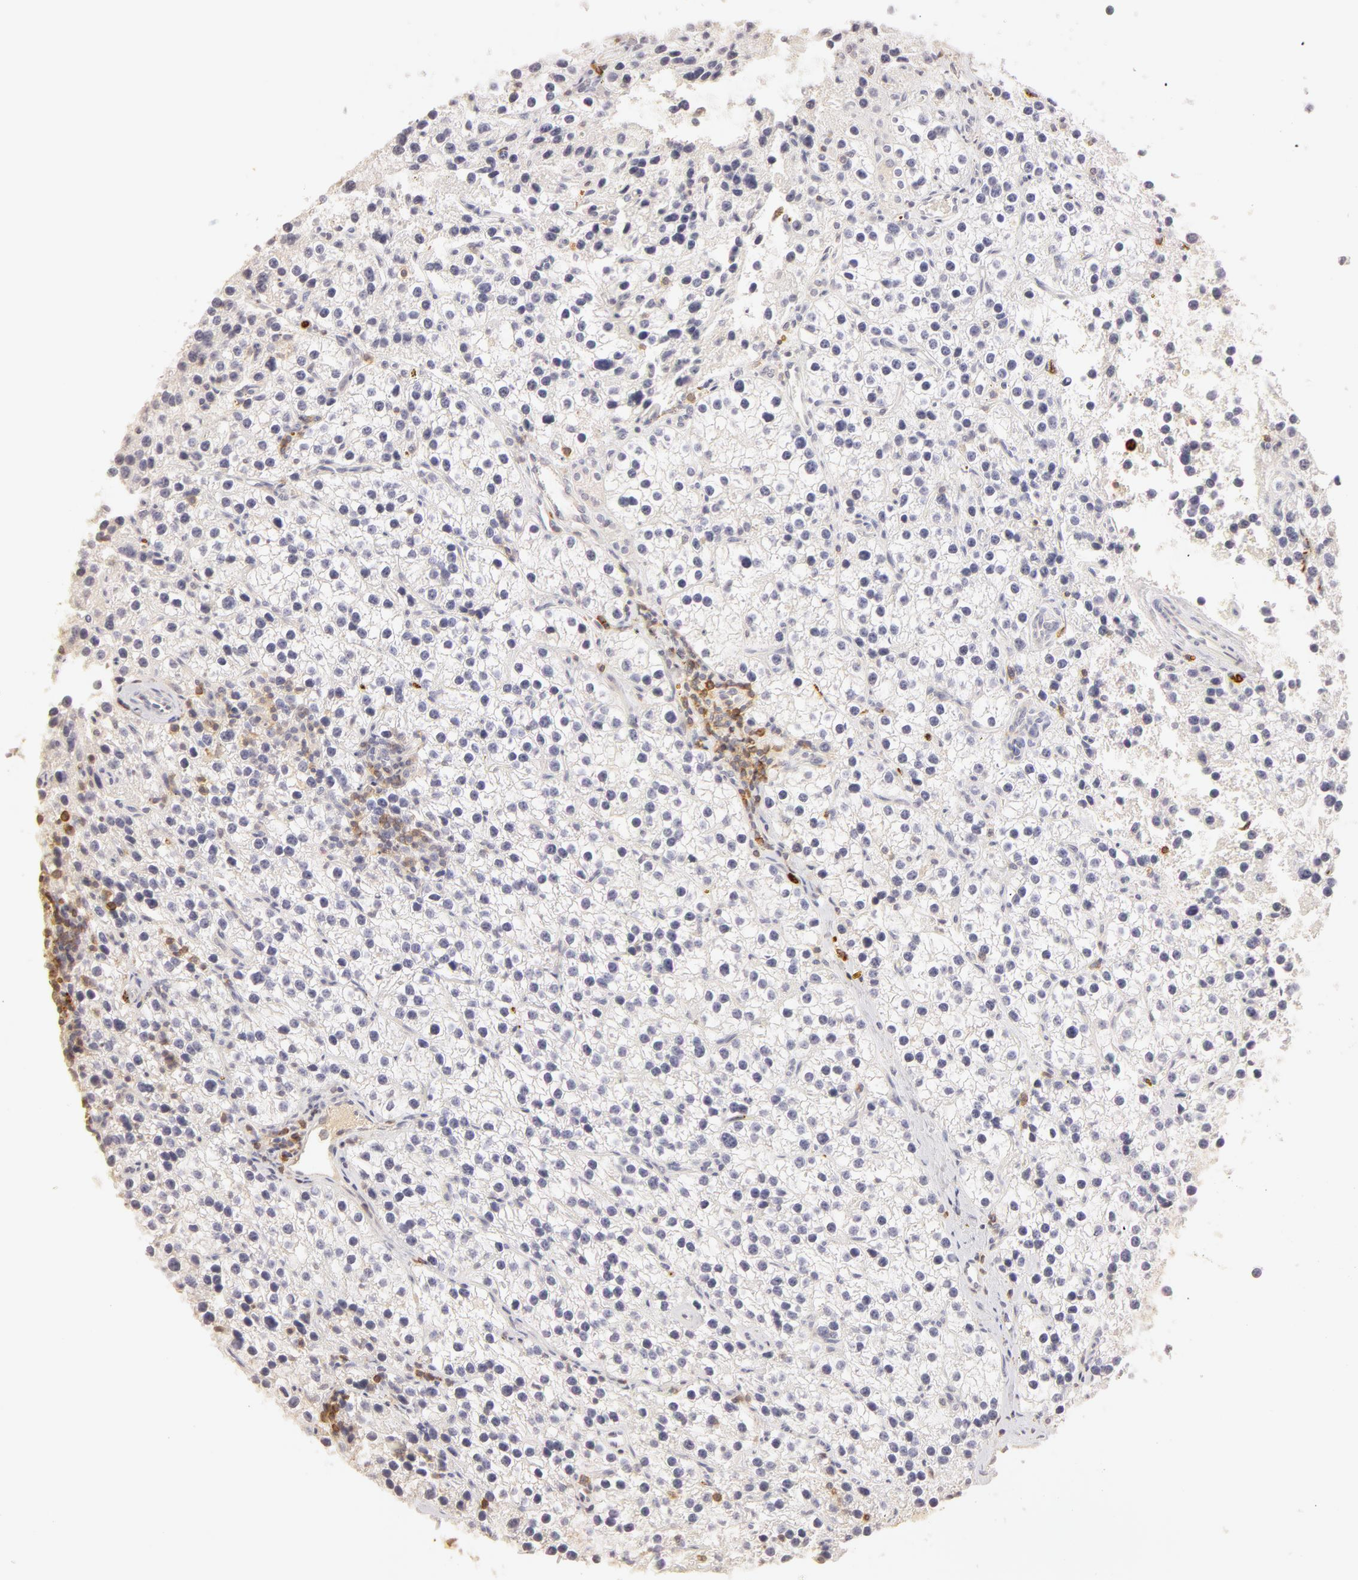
{"staining": {"intensity": "negative", "quantity": "none", "location": "none"}, "tissue": "parathyroid gland", "cell_type": "Glandular cells", "image_type": "normal", "snomed": [{"axis": "morphology", "description": "Normal tissue, NOS"}, {"axis": "topography", "description": "Parathyroid gland"}], "caption": "Immunohistochemistry of unremarkable parathyroid gland reveals no expression in glandular cells.", "gene": "C1R", "patient": {"sex": "female", "age": 54}}